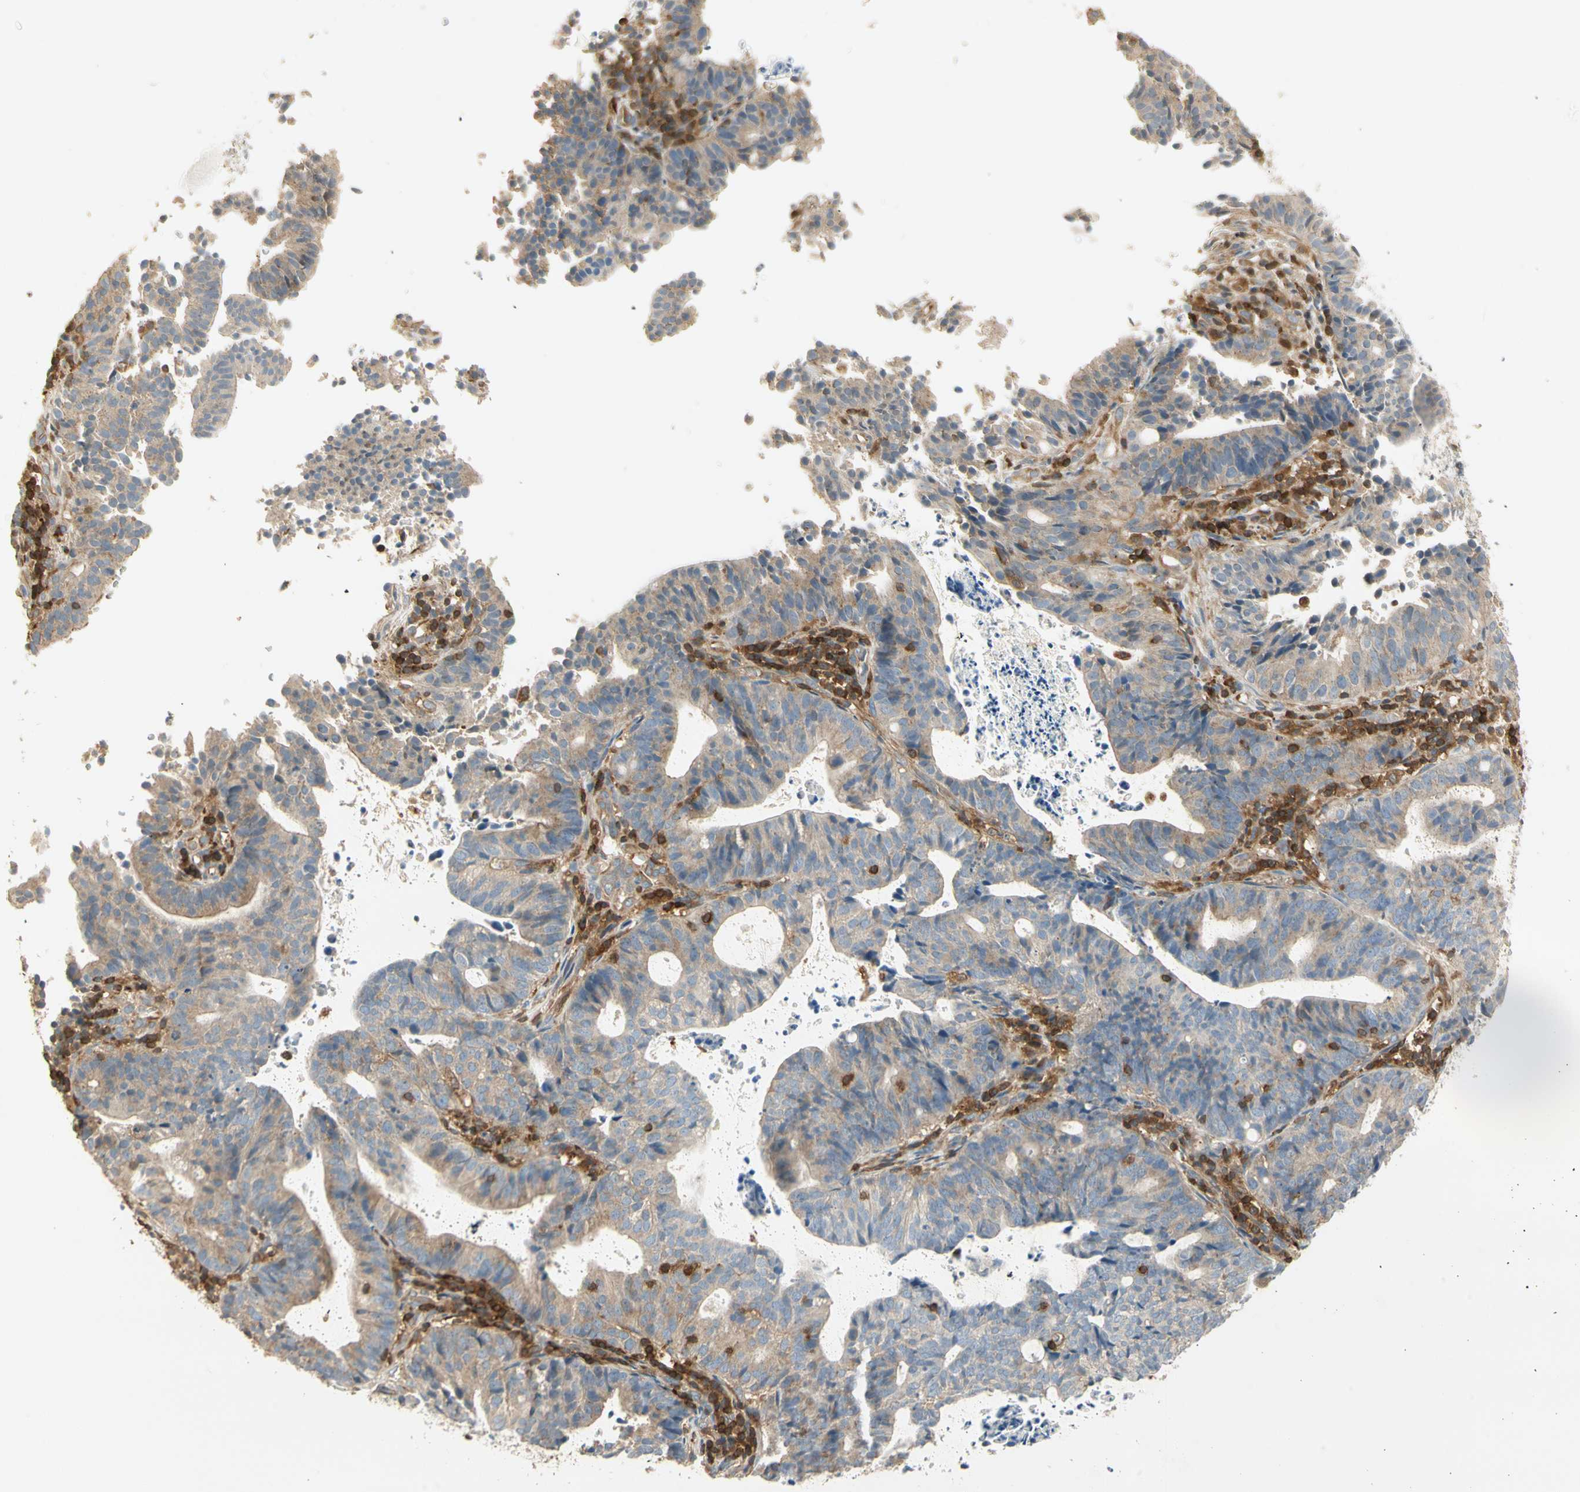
{"staining": {"intensity": "weak", "quantity": ">75%", "location": "cytoplasmic/membranous"}, "tissue": "endometrial cancer", "cell_type": "Tumor cells", "image_type": "cancer", "snomed": [{"axis": "morphology", "description": "Adenocarcinoma, NOS"}, {"axis": "topography", "description": "Uterus"}], "caption": "Tumor cells exhibit low levels of weak cytoplasmic/membranous staining in approximately >75% of cells in human endometrial cancer (adenocarcinoma).", "gene": "CRLF3", "patient": {"sex": "female", "age": 83}}